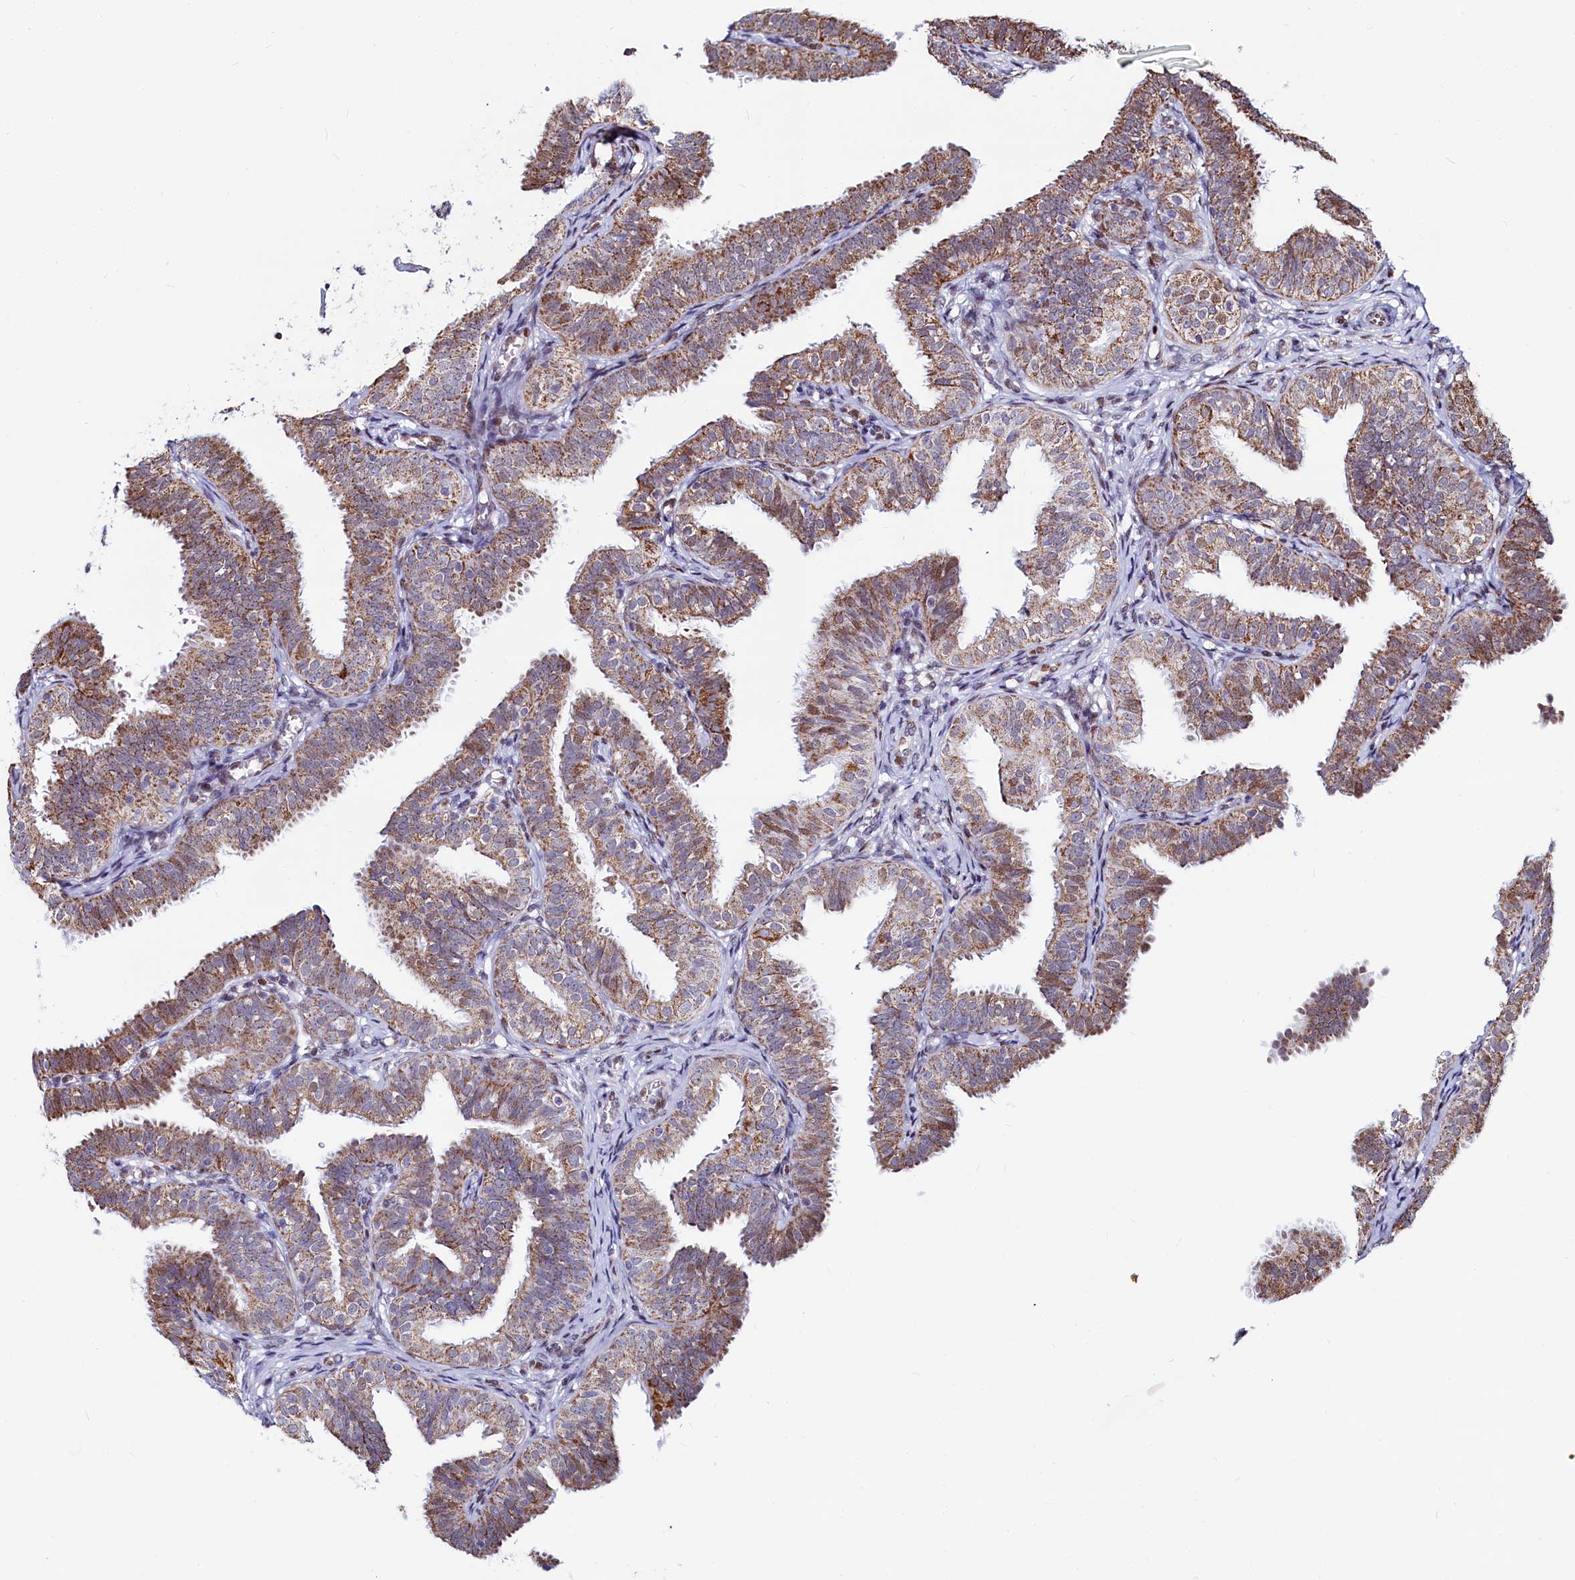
{"staining": {"intensity": "moderate", "quantity": ">75%", "location": "cytoplasmic/membranous"}, "tissue": "fallopian tube", "cell_type": "Glandular cells", "image_type": "normal", "snomed": [{"axis": "morphology", "description": "Normal tissue, NOS"}, {"axis": "topography", "description": "Fallopian tube"}], "caption": "Immunohistochemical staining of benign human fallopian tube displays >75% levels of moderate cytoplasmic/membranous protein positivity in approximately >75% of glandular cells. The protein is stained brown, and the nuclei are stained in blue (DAB IHC with brightfield microscopy, high magnification).", "gene": "HDGFL3", "patient": {"sex": "female", "age": 35}}